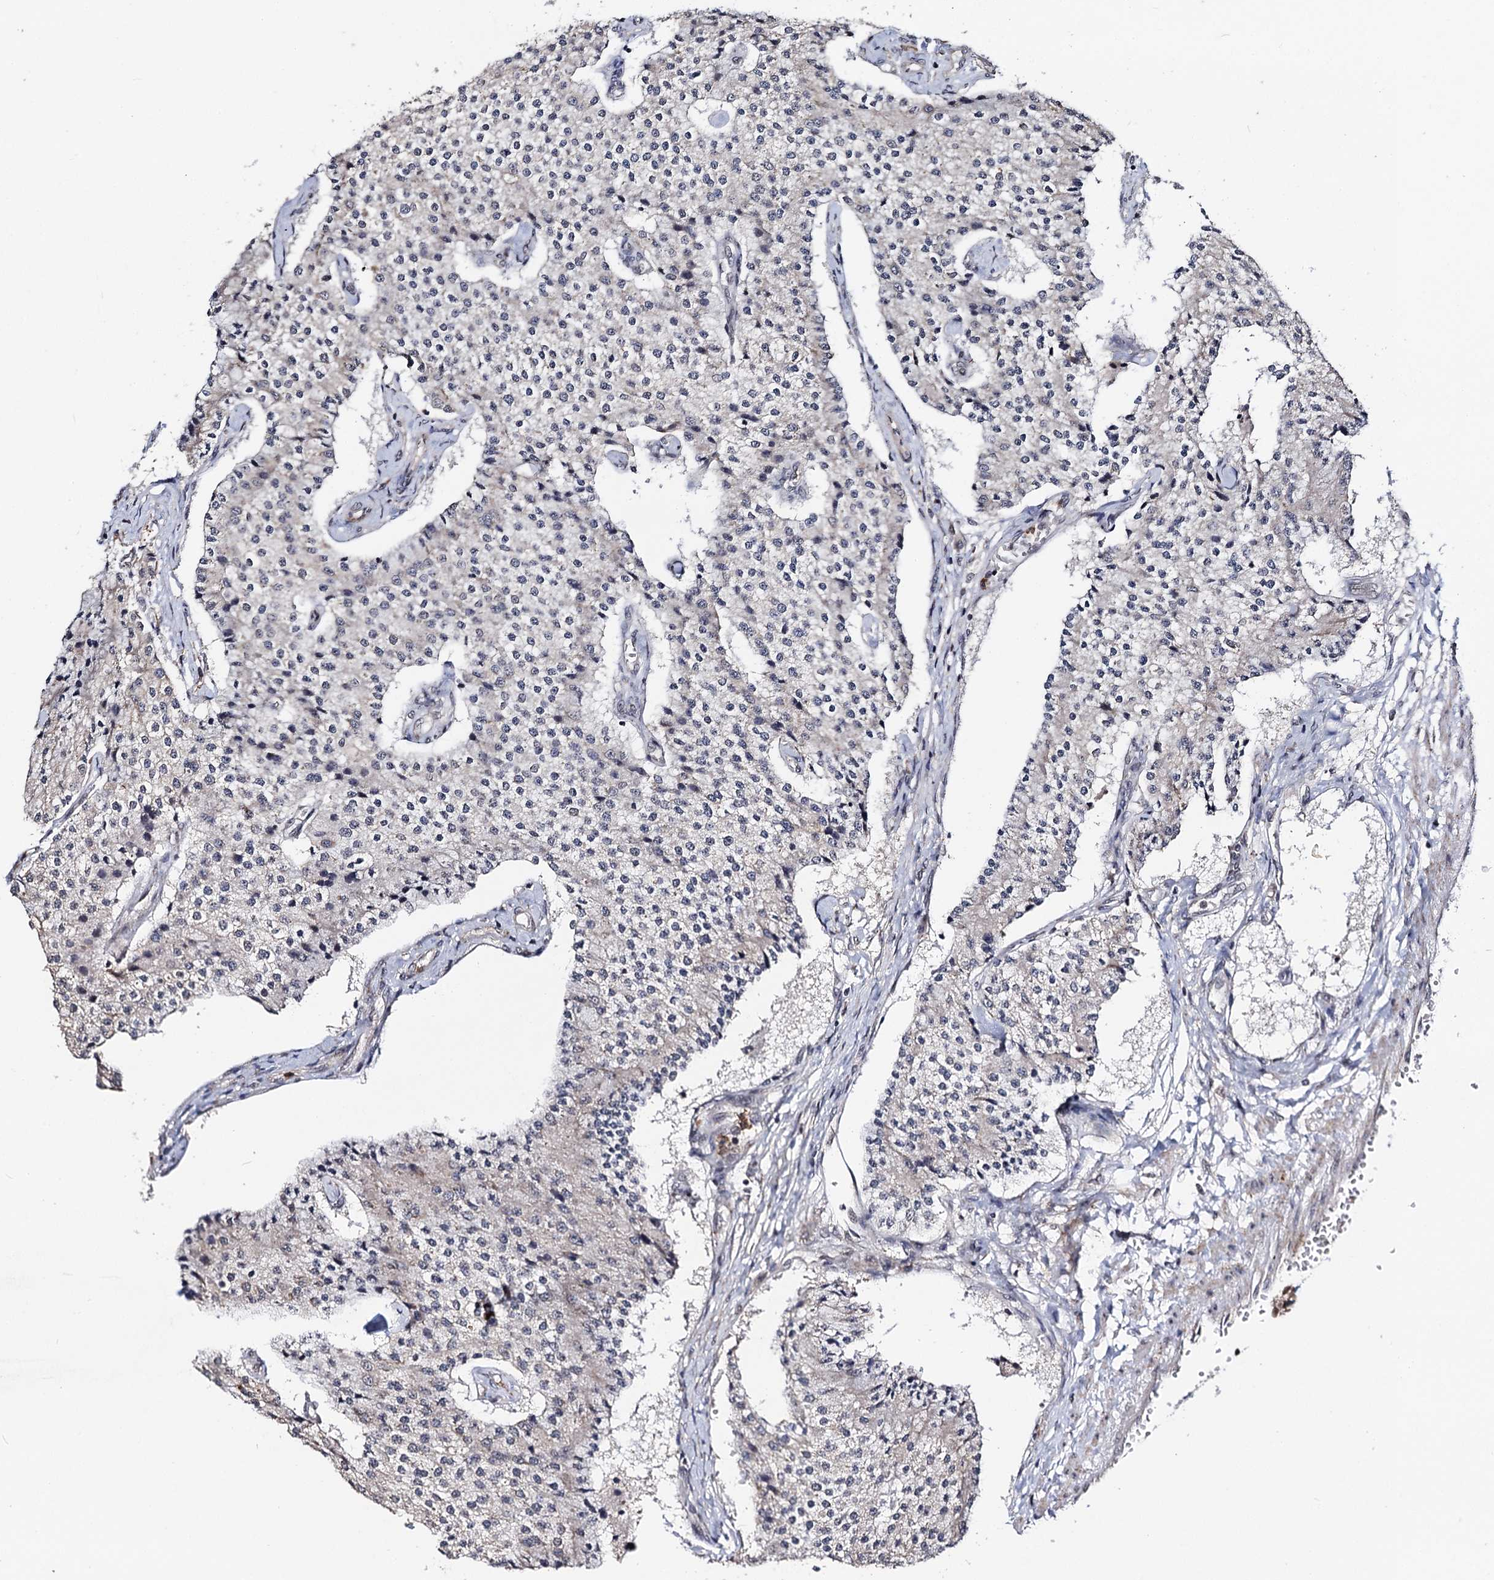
{"staining": {"intensity": "negative", "quantity": "none", "location": "none"}, "tissue": "carcinoid", "cell_type": "Tumor cells", "image_type": "cancer", "snomed": [{"axis": "morphology", "description": "Carcinoid, malignant, NOS"}, {"axis": "topography", "description": "Colon"}], "caption": "Image shows no protein expression in tumor cells of carcinoid tissue.", "gene": "SFSWAP", "patient": {"sex": "female", "age": 52}}